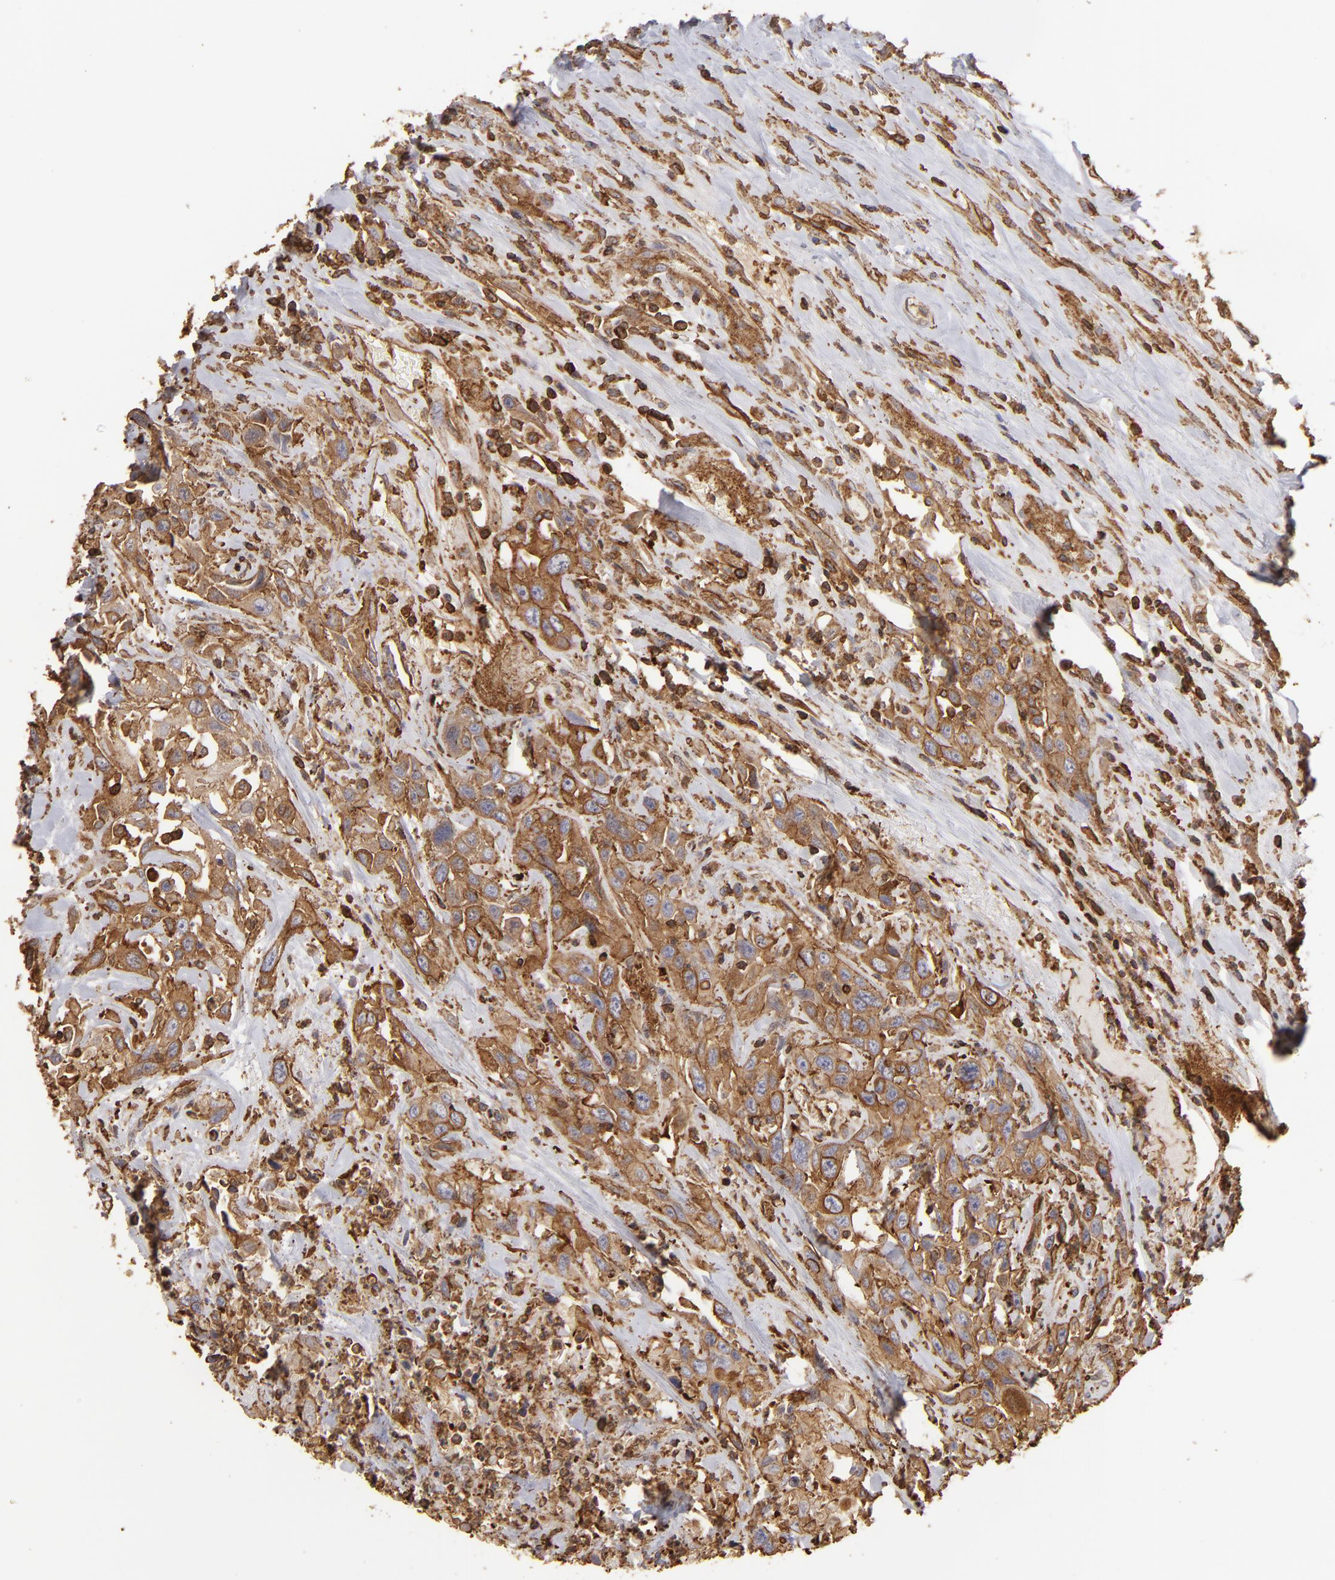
{"staining": {"intensity": "moderate", "quantity": ">75%", "location": "cytoplasmic/membranous"}, "tissue": "urothelial cancer", "cell_type": "Tumor cells", "image_type": "cancer", "snomed": [{"axis": "morphology", "description": "Urothelial carcinoma, High grade"}, {"axis": "topography", "description": "Urinary bladder"}], "caption": "Protein staining exhibits moderate cytoplasmic/membranous expression in approximately >75% of tumor cells in urothelial carcinoma (high-grade).", "gene": "ACTB", "patient": {"sex": "female", "age": 84}}